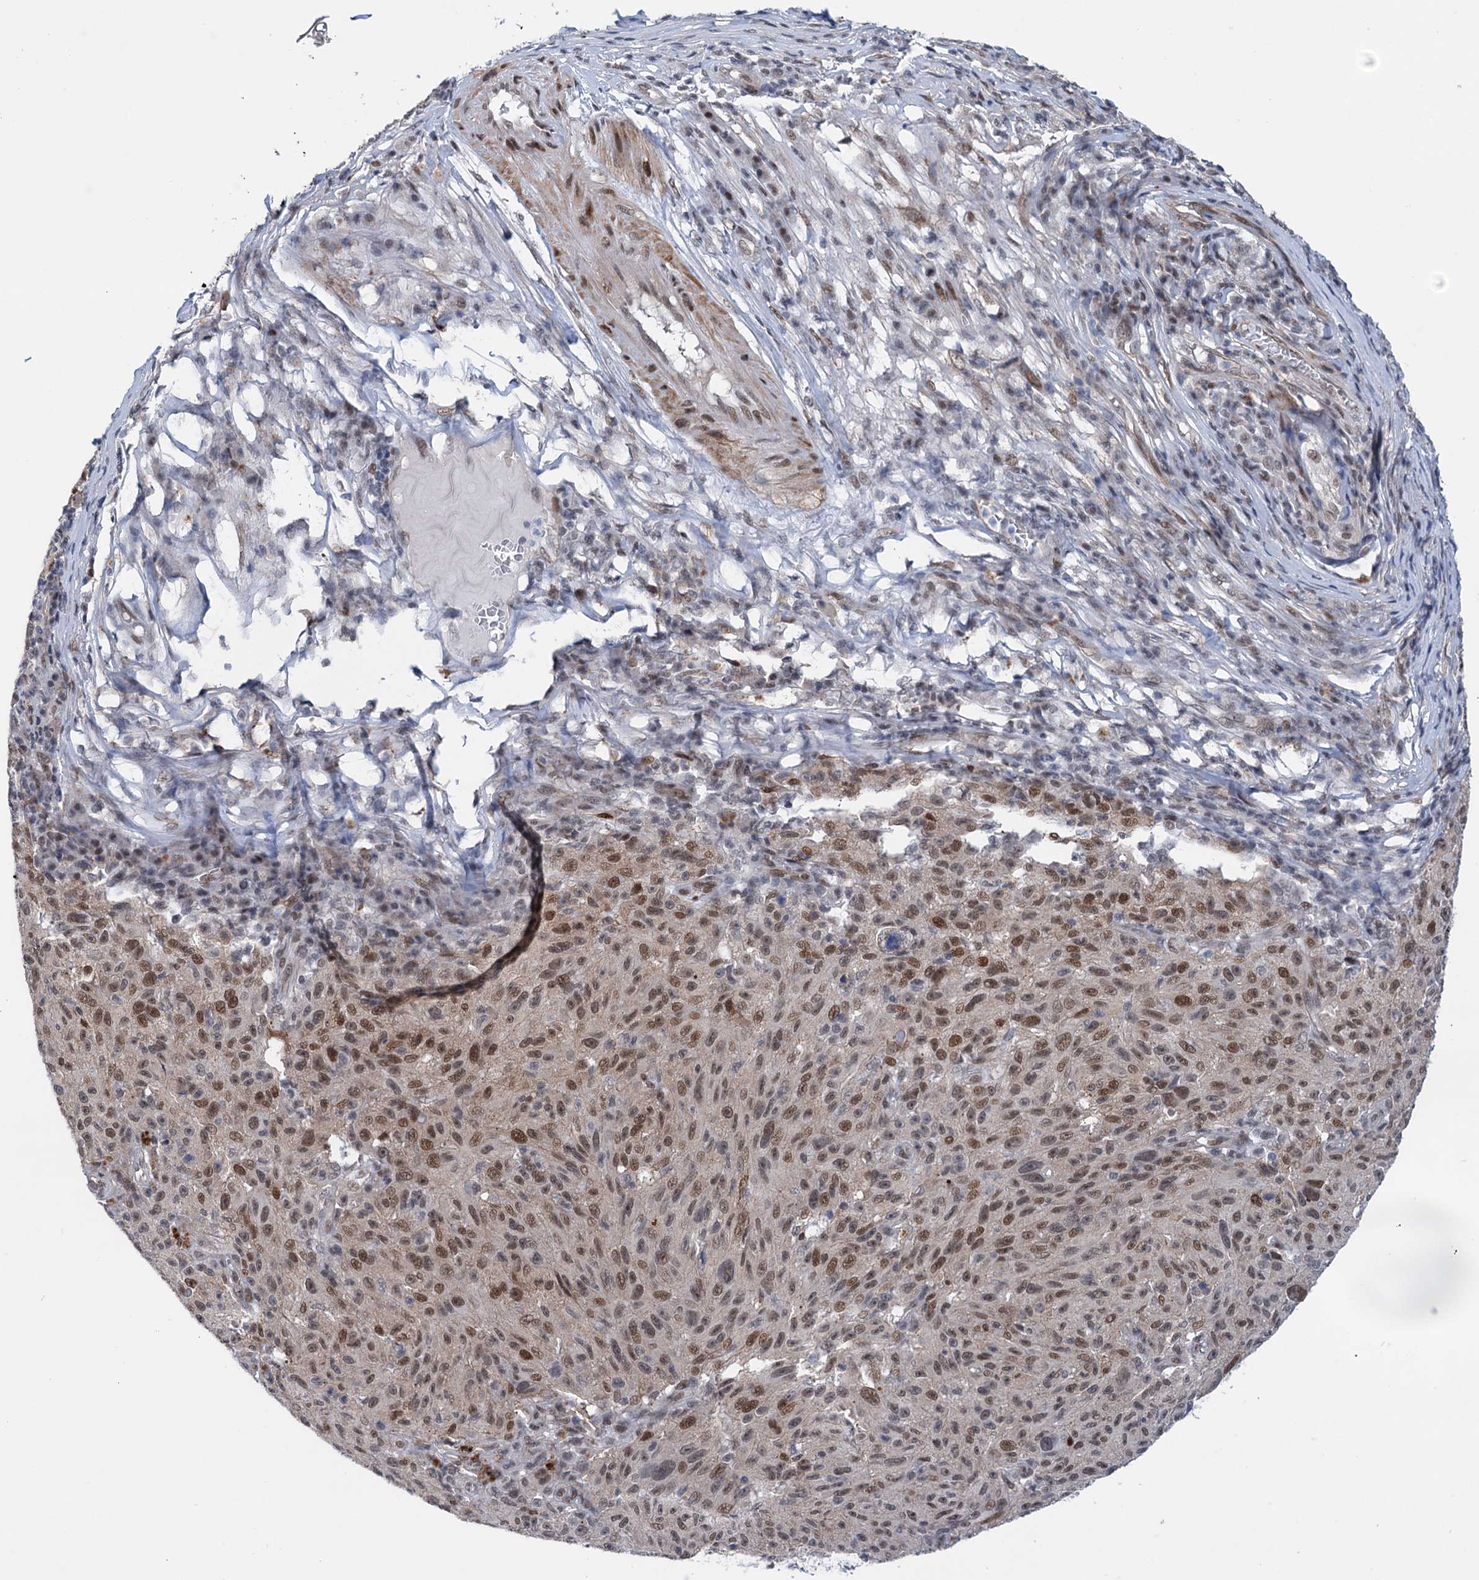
{"staining": {"intensity": "moderate", "quantity": ">75%", "location": "nuclear"}, "tissue": "melanoma", "cell_type": "Tumor cells", "image_type": "cancer", "snomed": [{"axis": "morphology", "description": "Malignant melanoma, NOS"}, {"axis": "topography", "description": "Skin"}], "caption": "A brown stain labels moderate nuclear staining of a protein in human malignant melanoma tumor cells.", "gene": "FAM53A", "patient": {"sex": "female", "age": 82}}